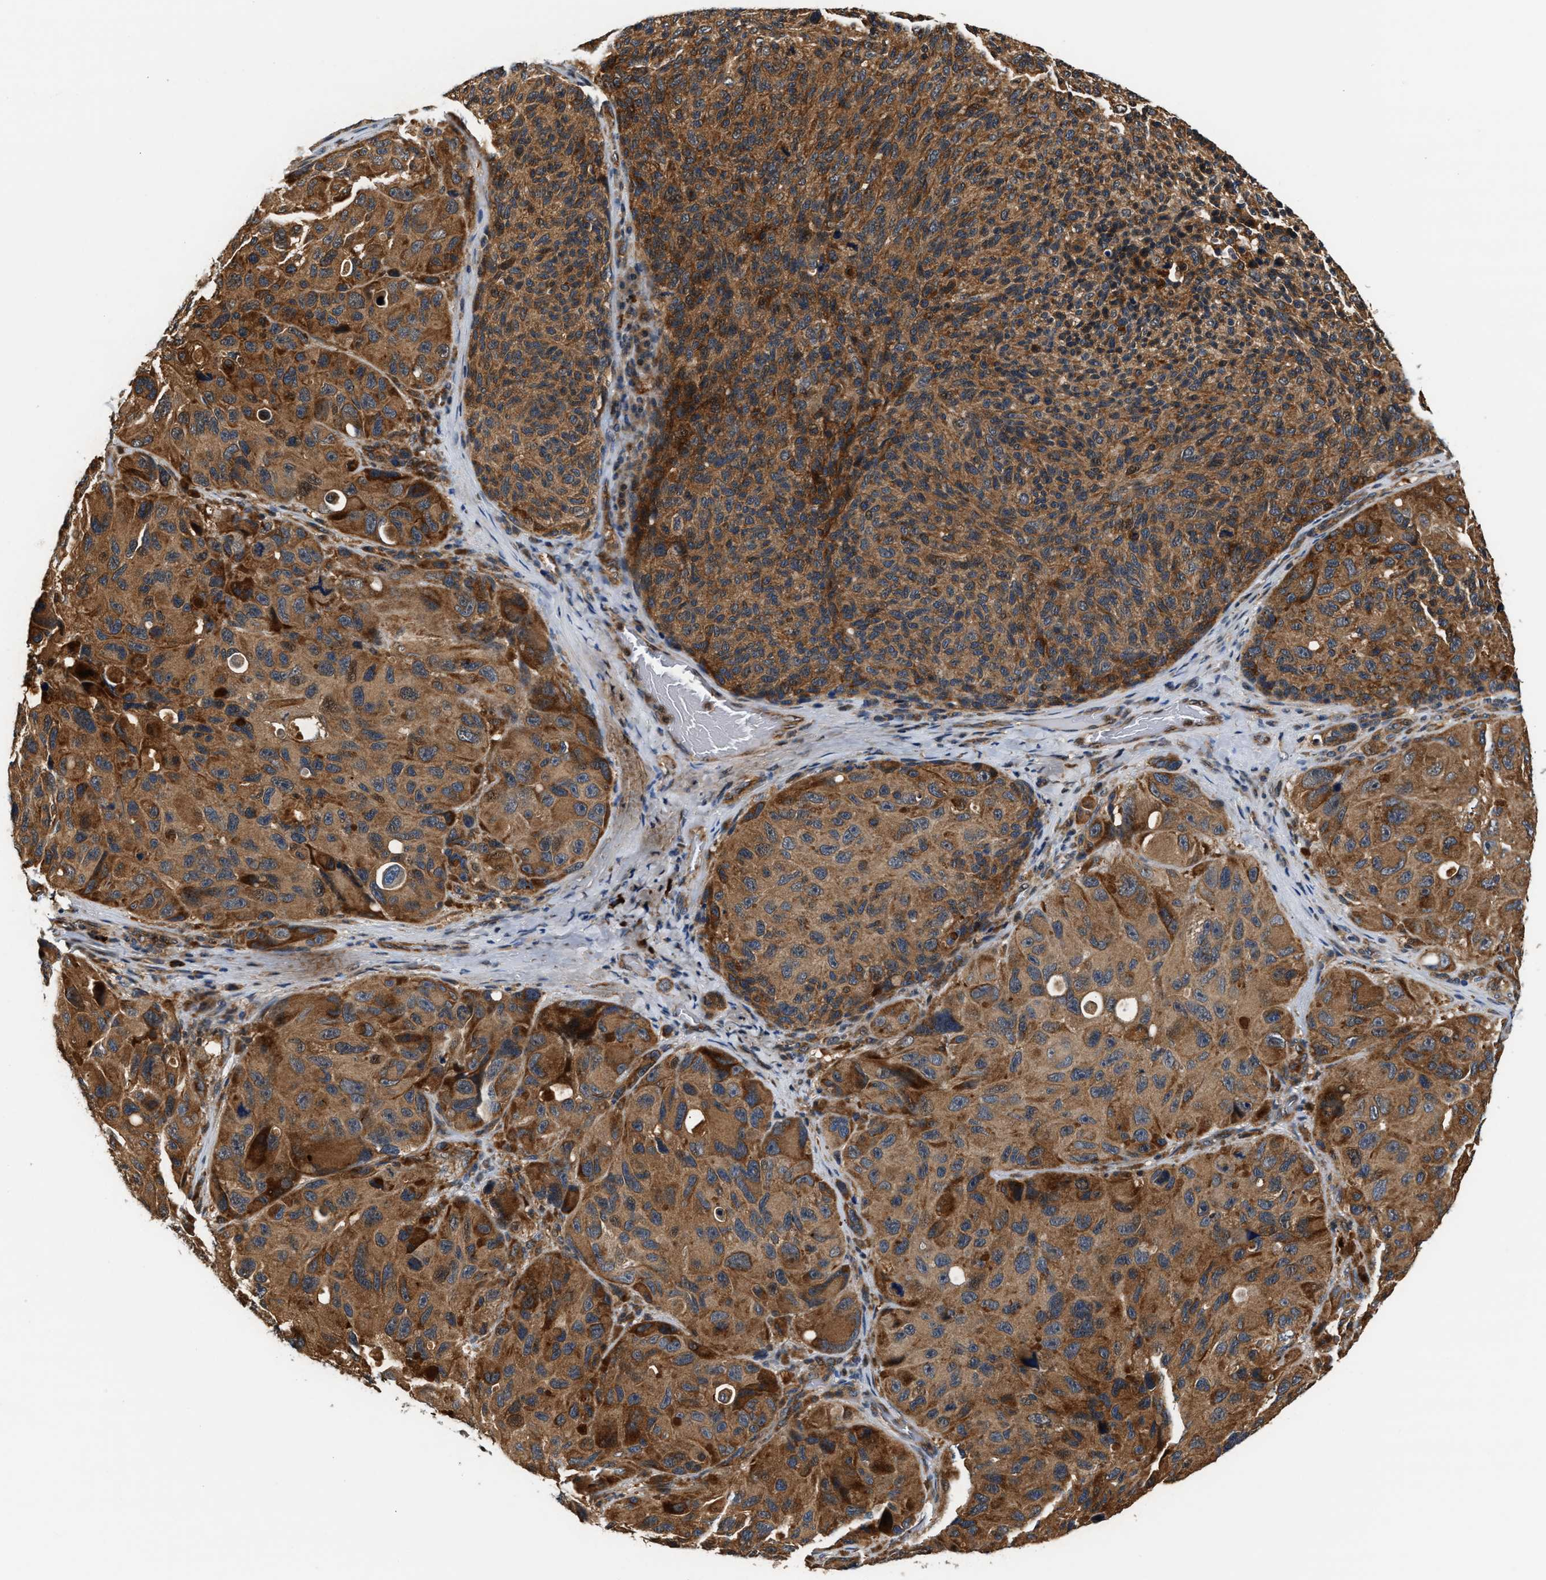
{"staining": {"intensity": "strong", "quantity": ">75%", "location": "cytoplasmic/membranous"}, "tissue": "melanoma", "cell_type": "Tumor cells", "image_type": "cancer", "snomed": [{"axis": "morphology", "description": "Malignant melanoma, NOS"}, {"axis": "topography", "description": "Skin"}], "caption": "Immunohistochemical staining of melanoma shows high levels of strong cytoplasmic/membranous expression in about >75% of tumor cells. (Brightfield microscopy of DAB IHC at high magnification).", "gene": "TUT7", "patient": {"sex": "female", "age": 73}}